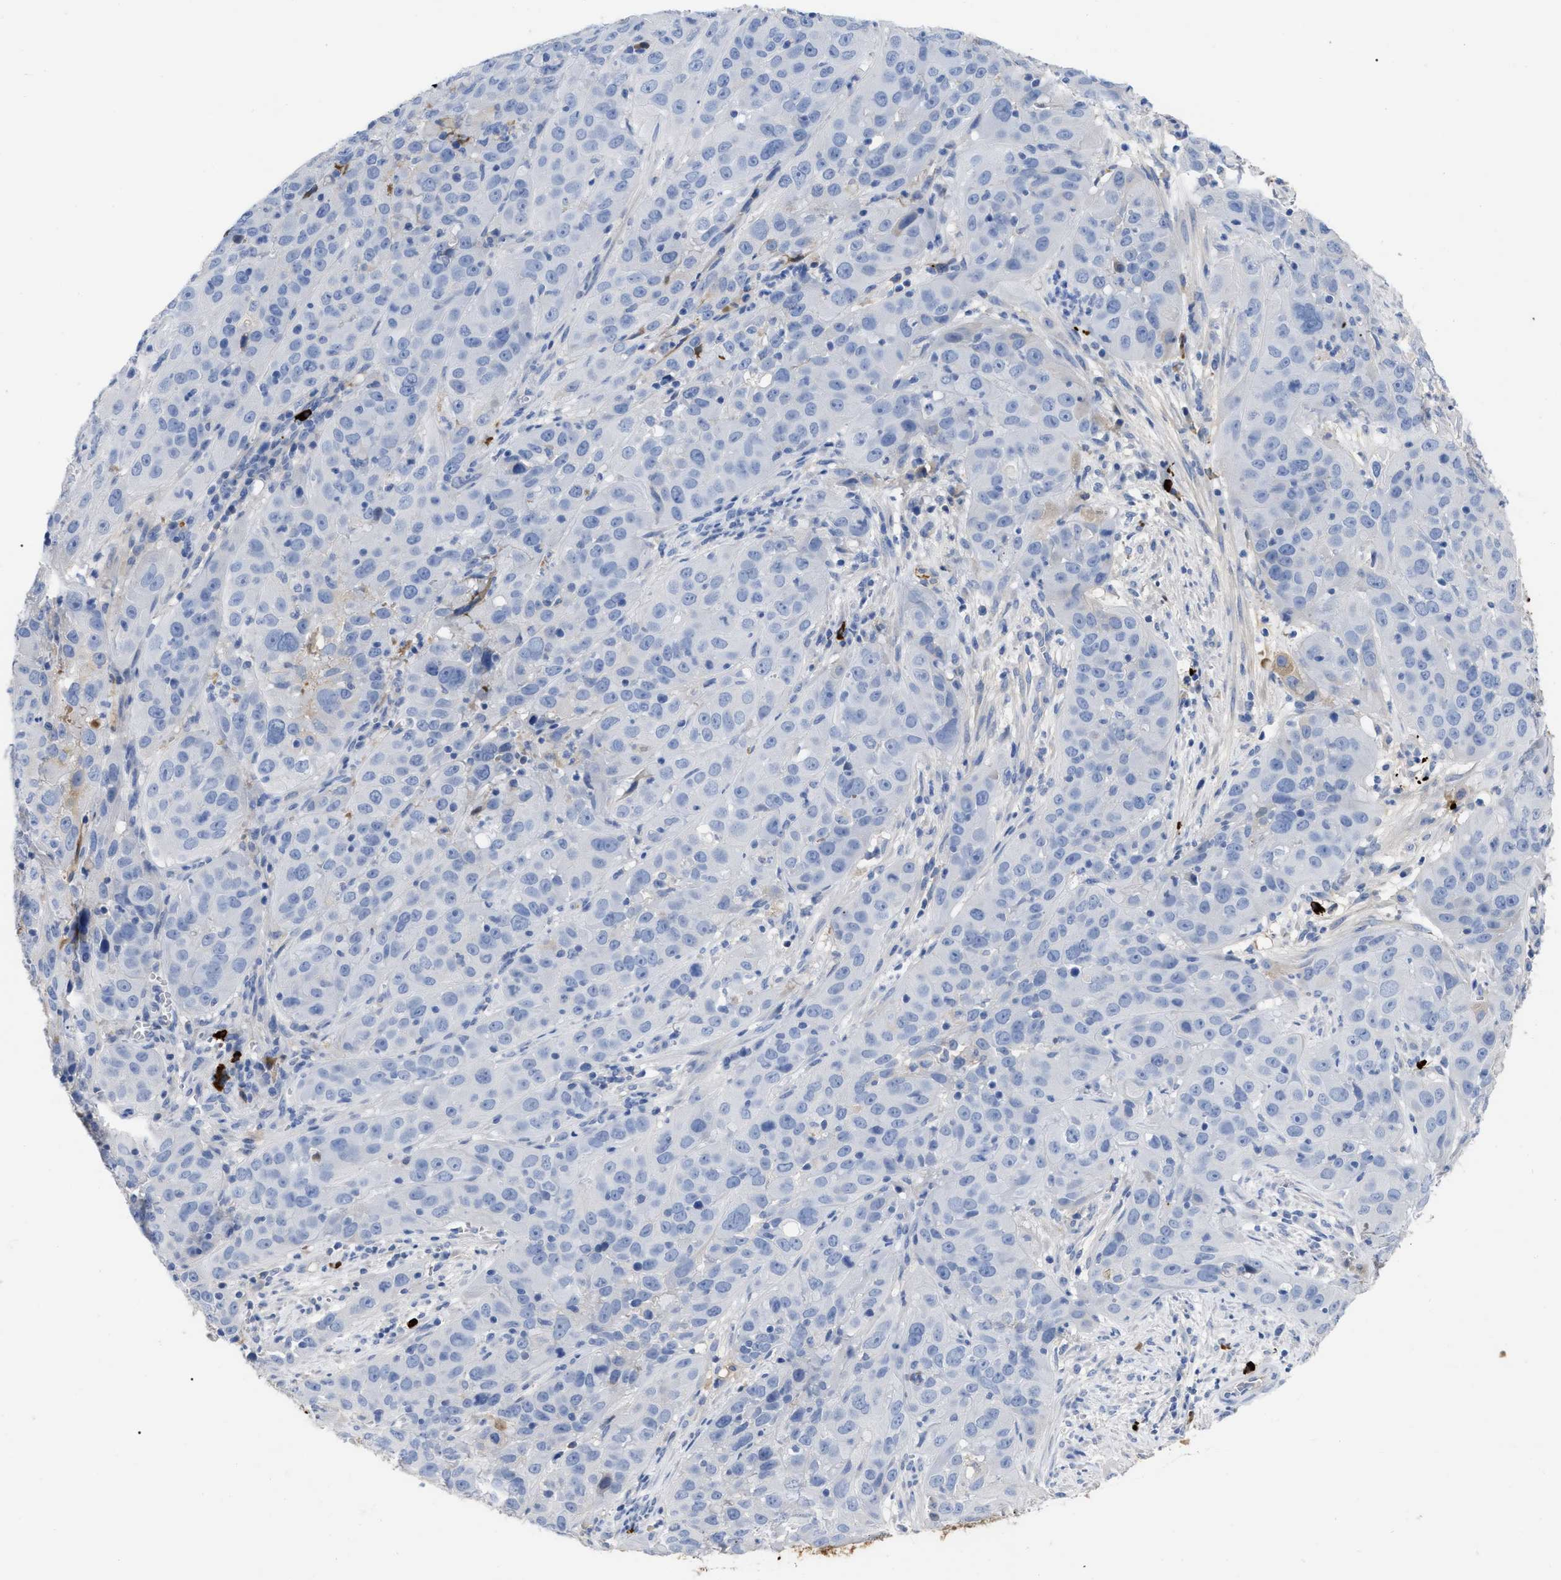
{"staining": {"intensity": "negative", "quantity": "none", "location": "none"}, "tissue": "cervical cancer", "cell_type": "Tumor cells", "image_type": "cancer", "snomed": [{"axis": "morphology", "description": "Squamous cell carcinoma, NOS"}, {"axis": "topography", "description": "Cervix"}], "caption": "High magnification brightfield microscopy of cervical cancer stained with DAB (brown) and counterstained with hematoxylin (blue): tumor cells show no significant staining.", "gene": "IGHV5-51", "patient": {"sex": "female", "age": 32}}